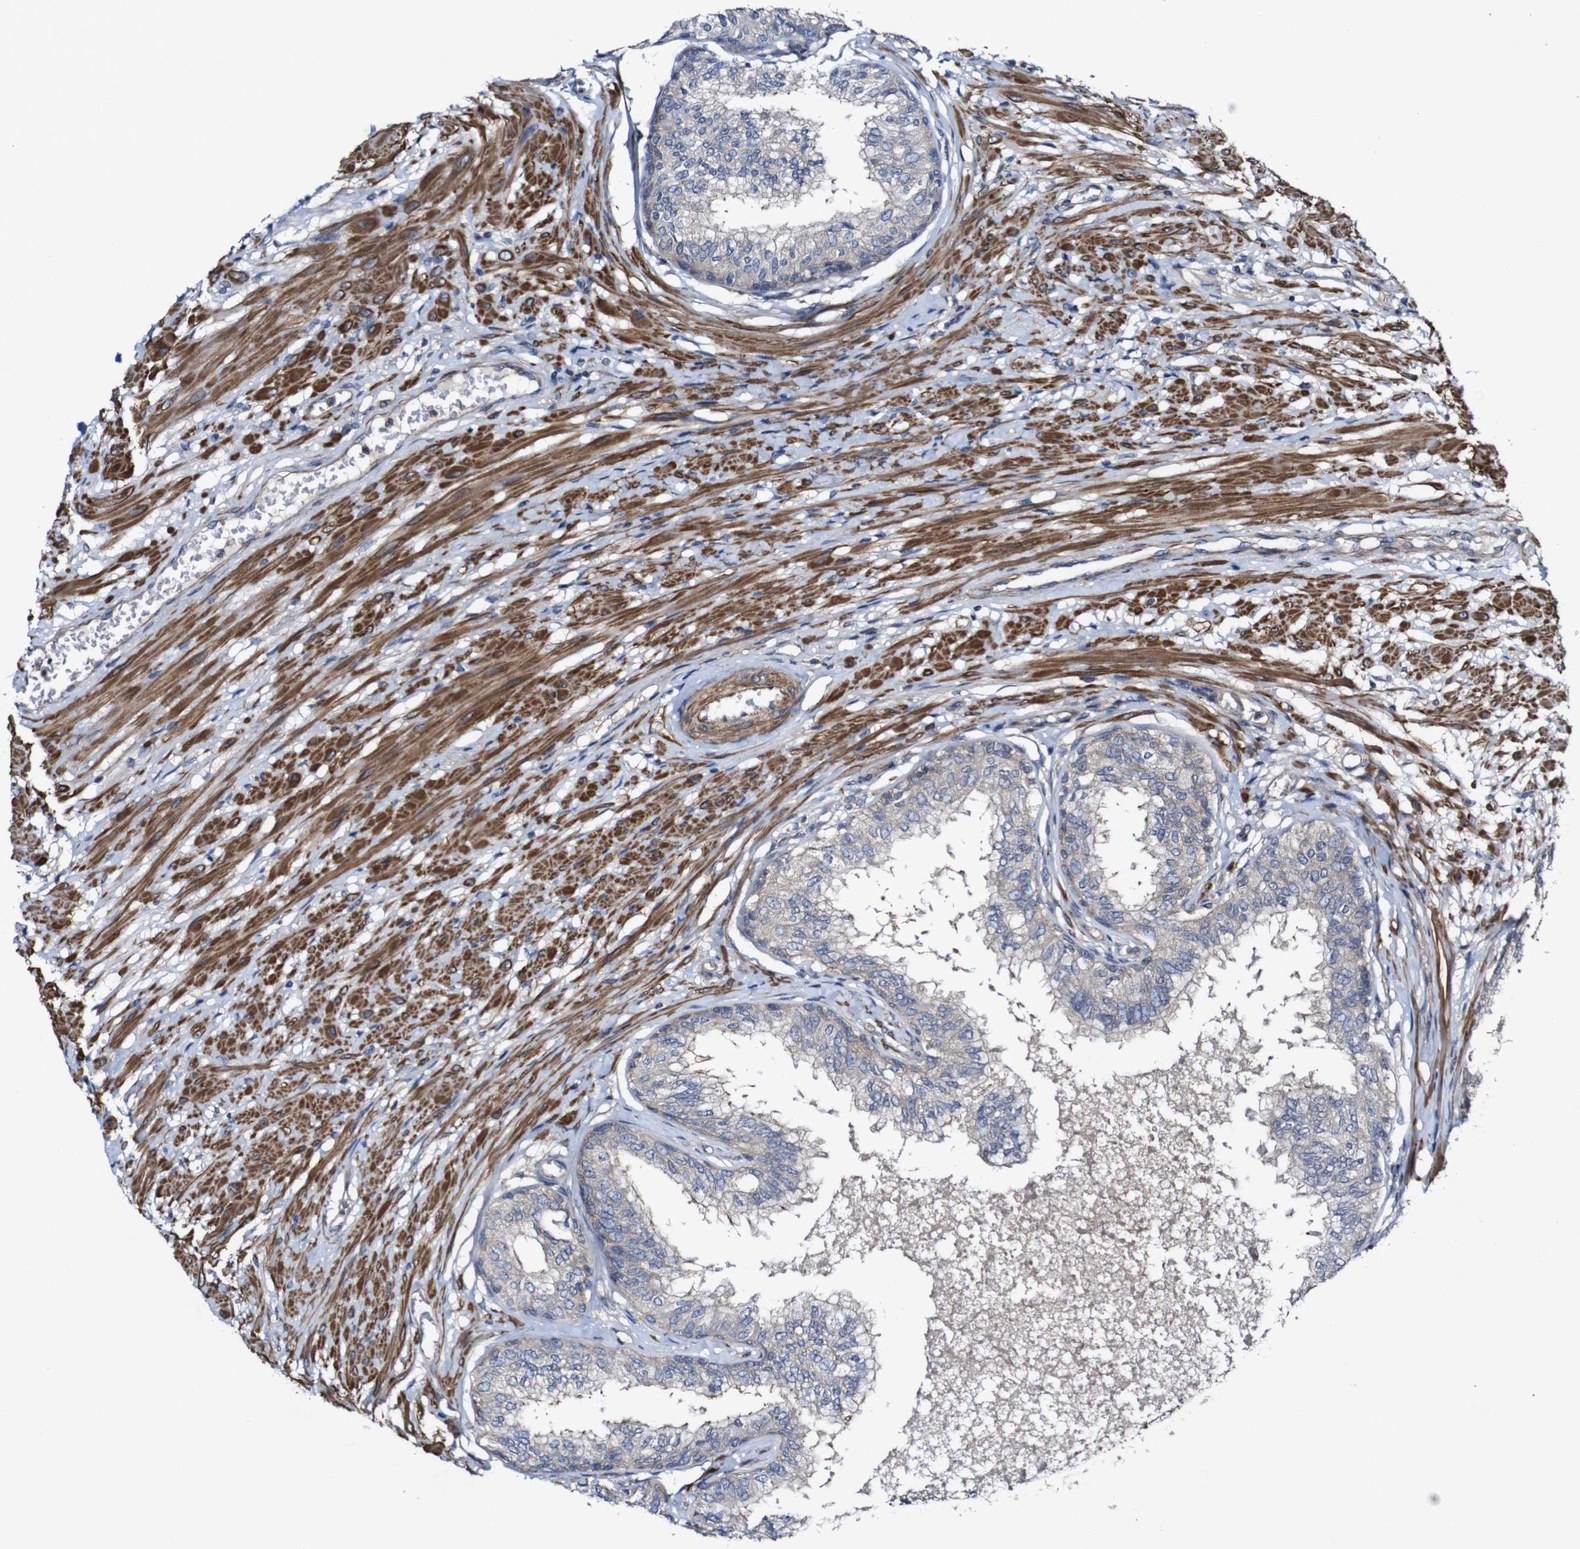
{"staining": {"intensity": "weak", "quantity": "25%-75%", "location": "cytoplasmic/membranous"}, "tissue": "prostate", "cell_type": "Glandular cells", "image_type": "normal", "snomed": [{"axis": "morphology", "description": "Normal tissue, NOS"}, {"axis": "topography", "description": "Prostate"}, {"axis": "topography", "description": "Seminal veicle"}], "caption": "This image reveals immunohistochemistry staining of unremarkable human prostate, with low weak cytoplasmic/membranous expression in about 25%-75% of glandular cells.", "gene": "GSDME", "patient": {"sex": "male", "age": 60}}